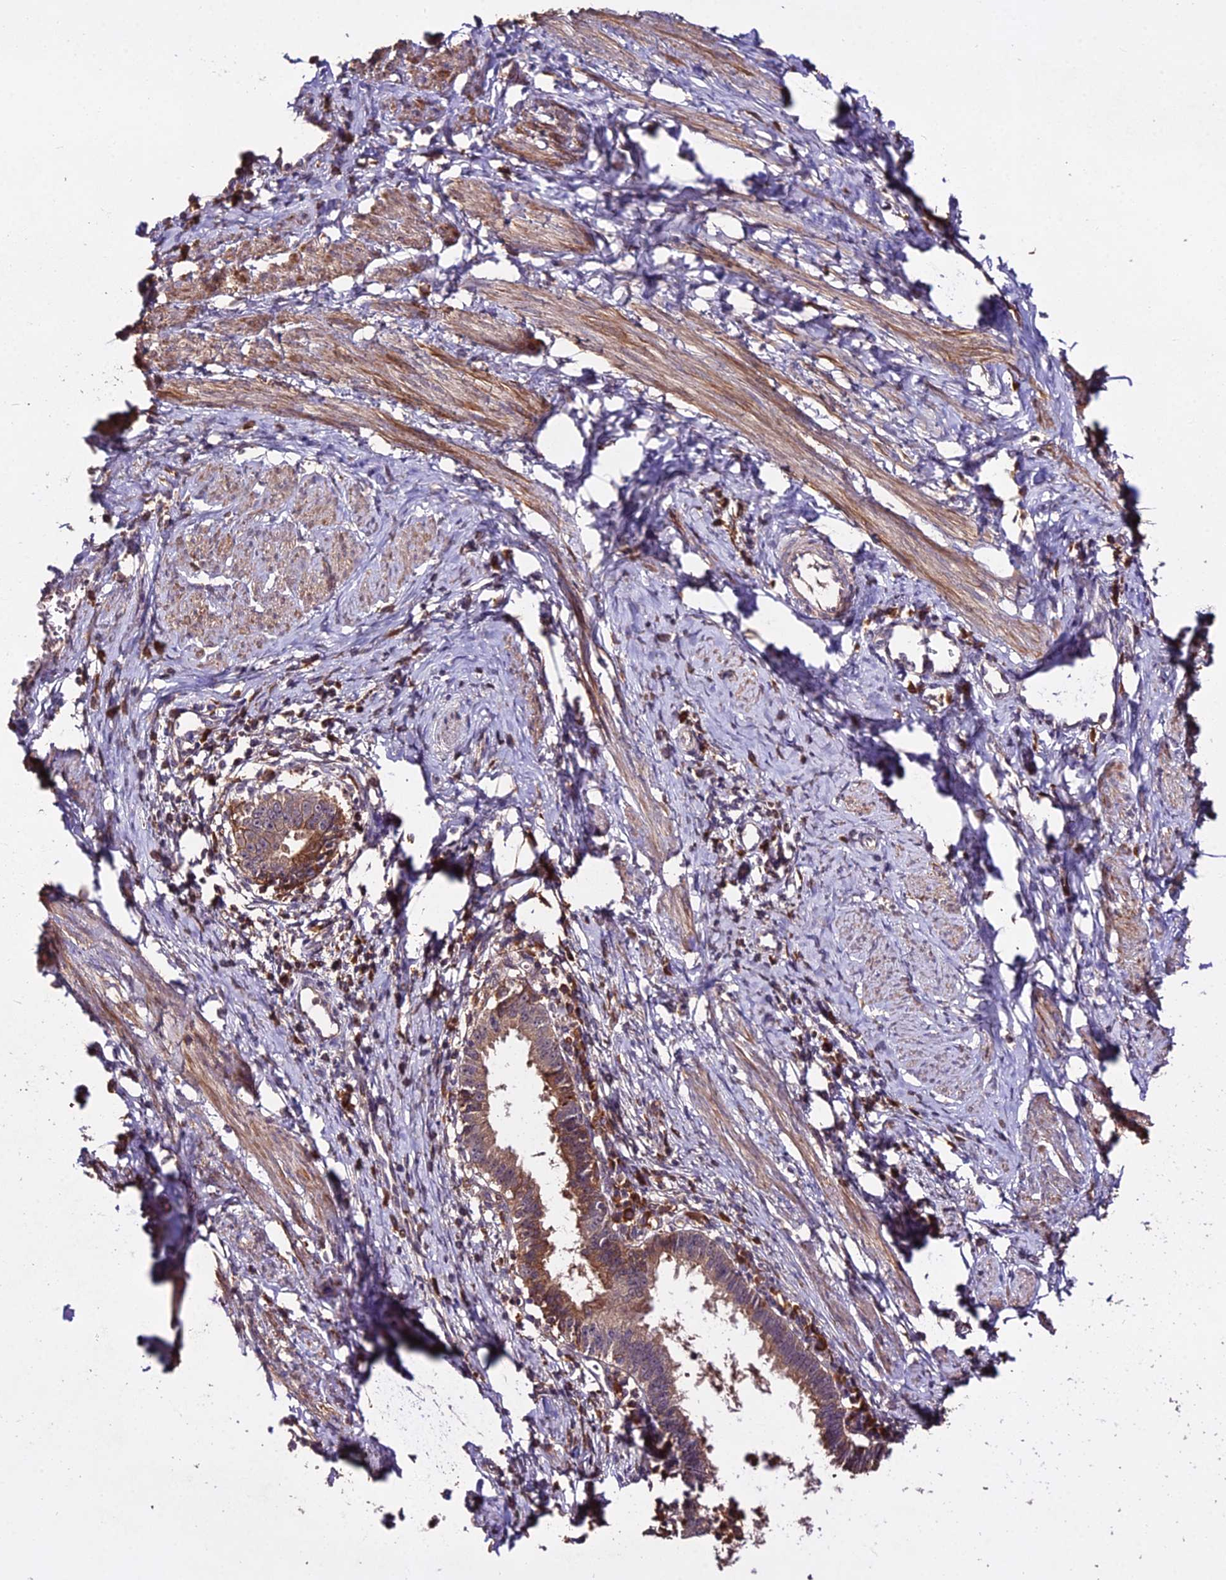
{"staining": {"intensity": "moderate", "quantity": ">75%", "location": "cytoplasmic/membranous"}, "tissue": "cervical cancer", "cell_type": "Tumor cells", "image_type": "cancer", "snomed": [{"axis": "morphology", "description": "Adenocarcinoma, NOS"}, {"axis": "topography", "description": "Cervix"}], "caption": "DAB (3,3'-diaminobenzidine) immunohistochemical staining of human cervical cancer (adenocarcinoma) demonstrates moderate cytoplasmic/membranous protein expression in about >75% of tumor cells.", "gene": "KCTD16", "patient": {"sex": "female", "age": 36}}